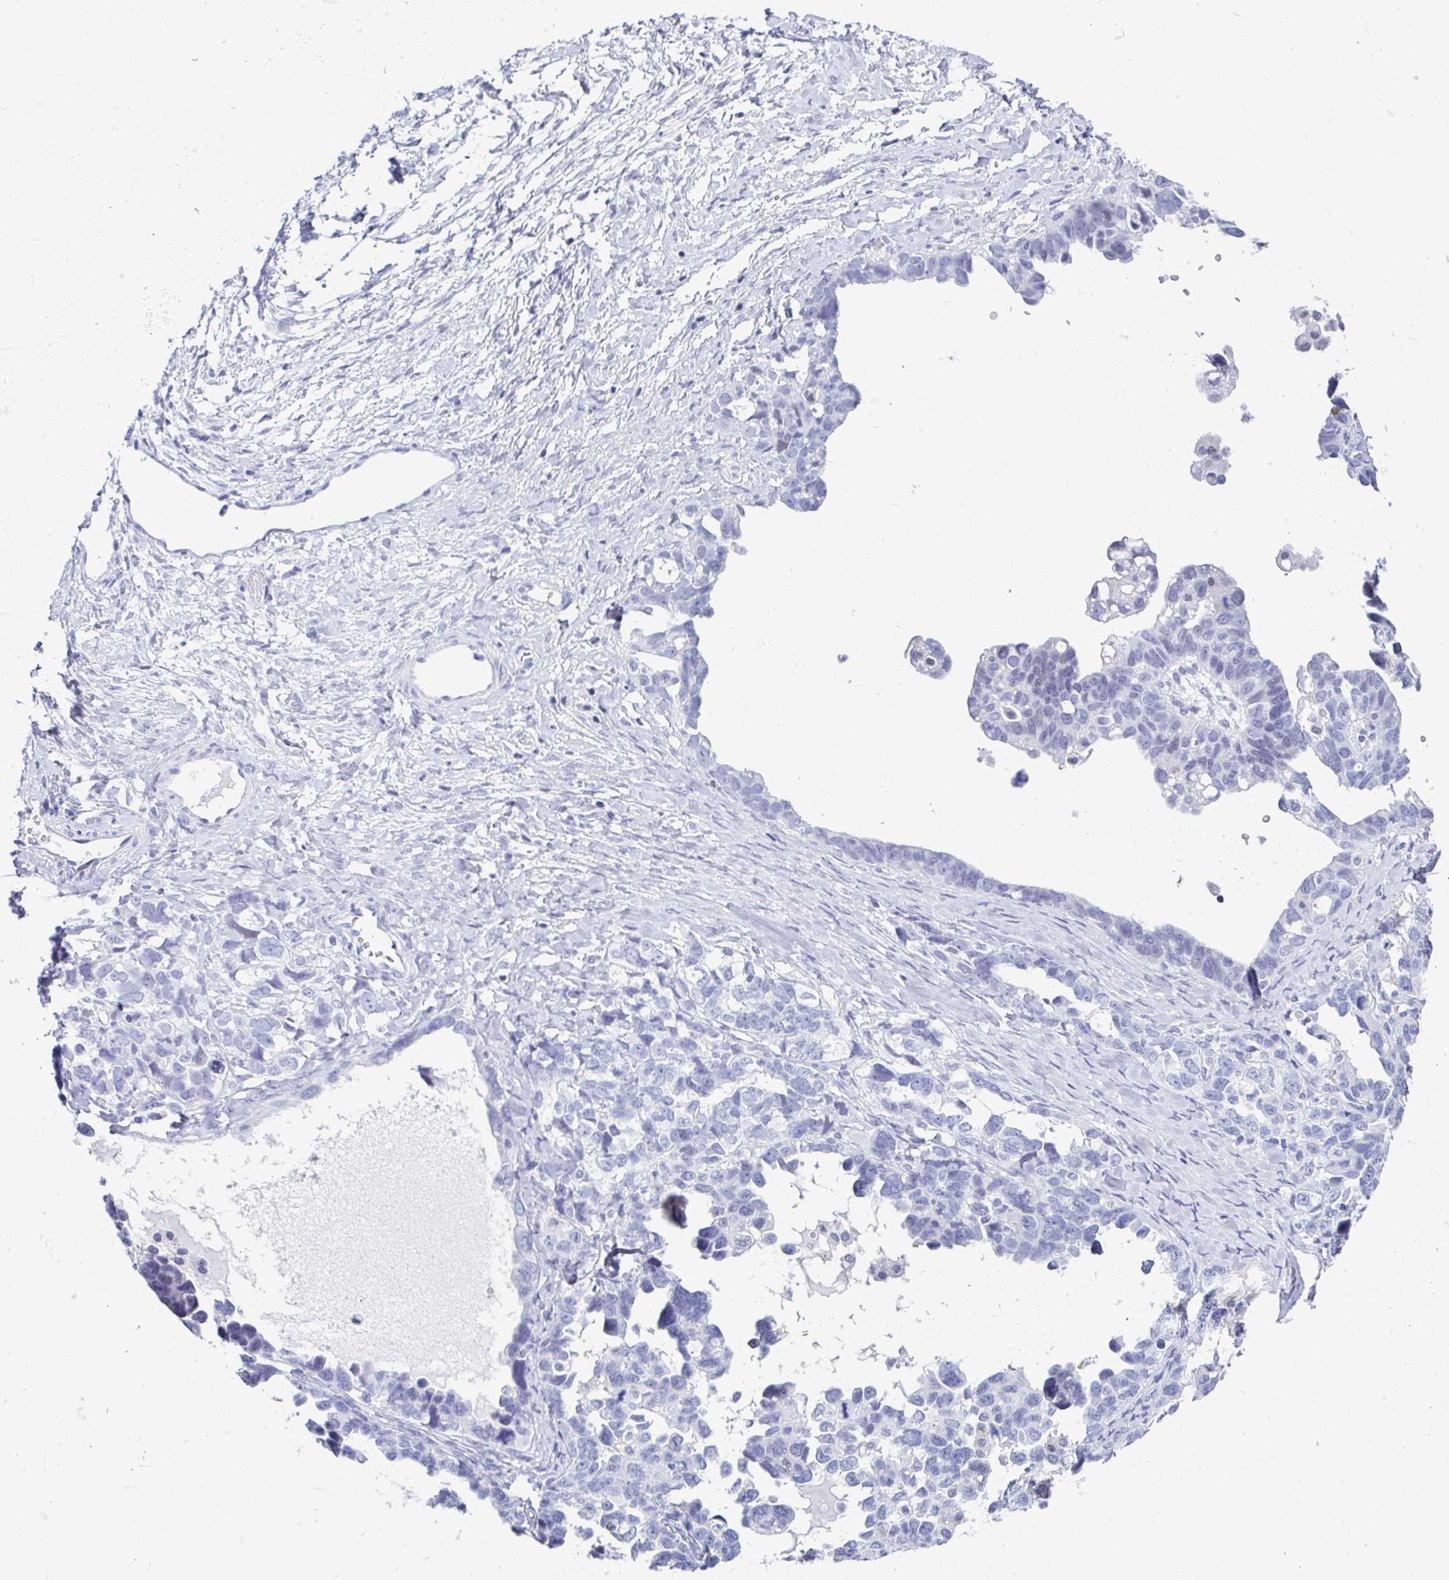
{"staining": {"intensity": "negative", "quantity": "none", "location": "none"}, "tissue": "ovarian cancer", "cell_type": "Tumor cells", "image_type": "cancer", "snomed": [{"axis": "morphology", "description": "Cystadenocarcinoma, serous, NOS"}, {"axis": "topography", "description": "Ovary"}], "caption": "High power microscopy photomicrograph of an immunohistochemistry histopathology image of ovarian cancer (serous cystadenocarcinoma), revealing no significant expression in tumor cells. (DAB IHC with hematoxylin counter stain).", "gene": "PERM1", "patient": {"sex": "female", "age": 69}}